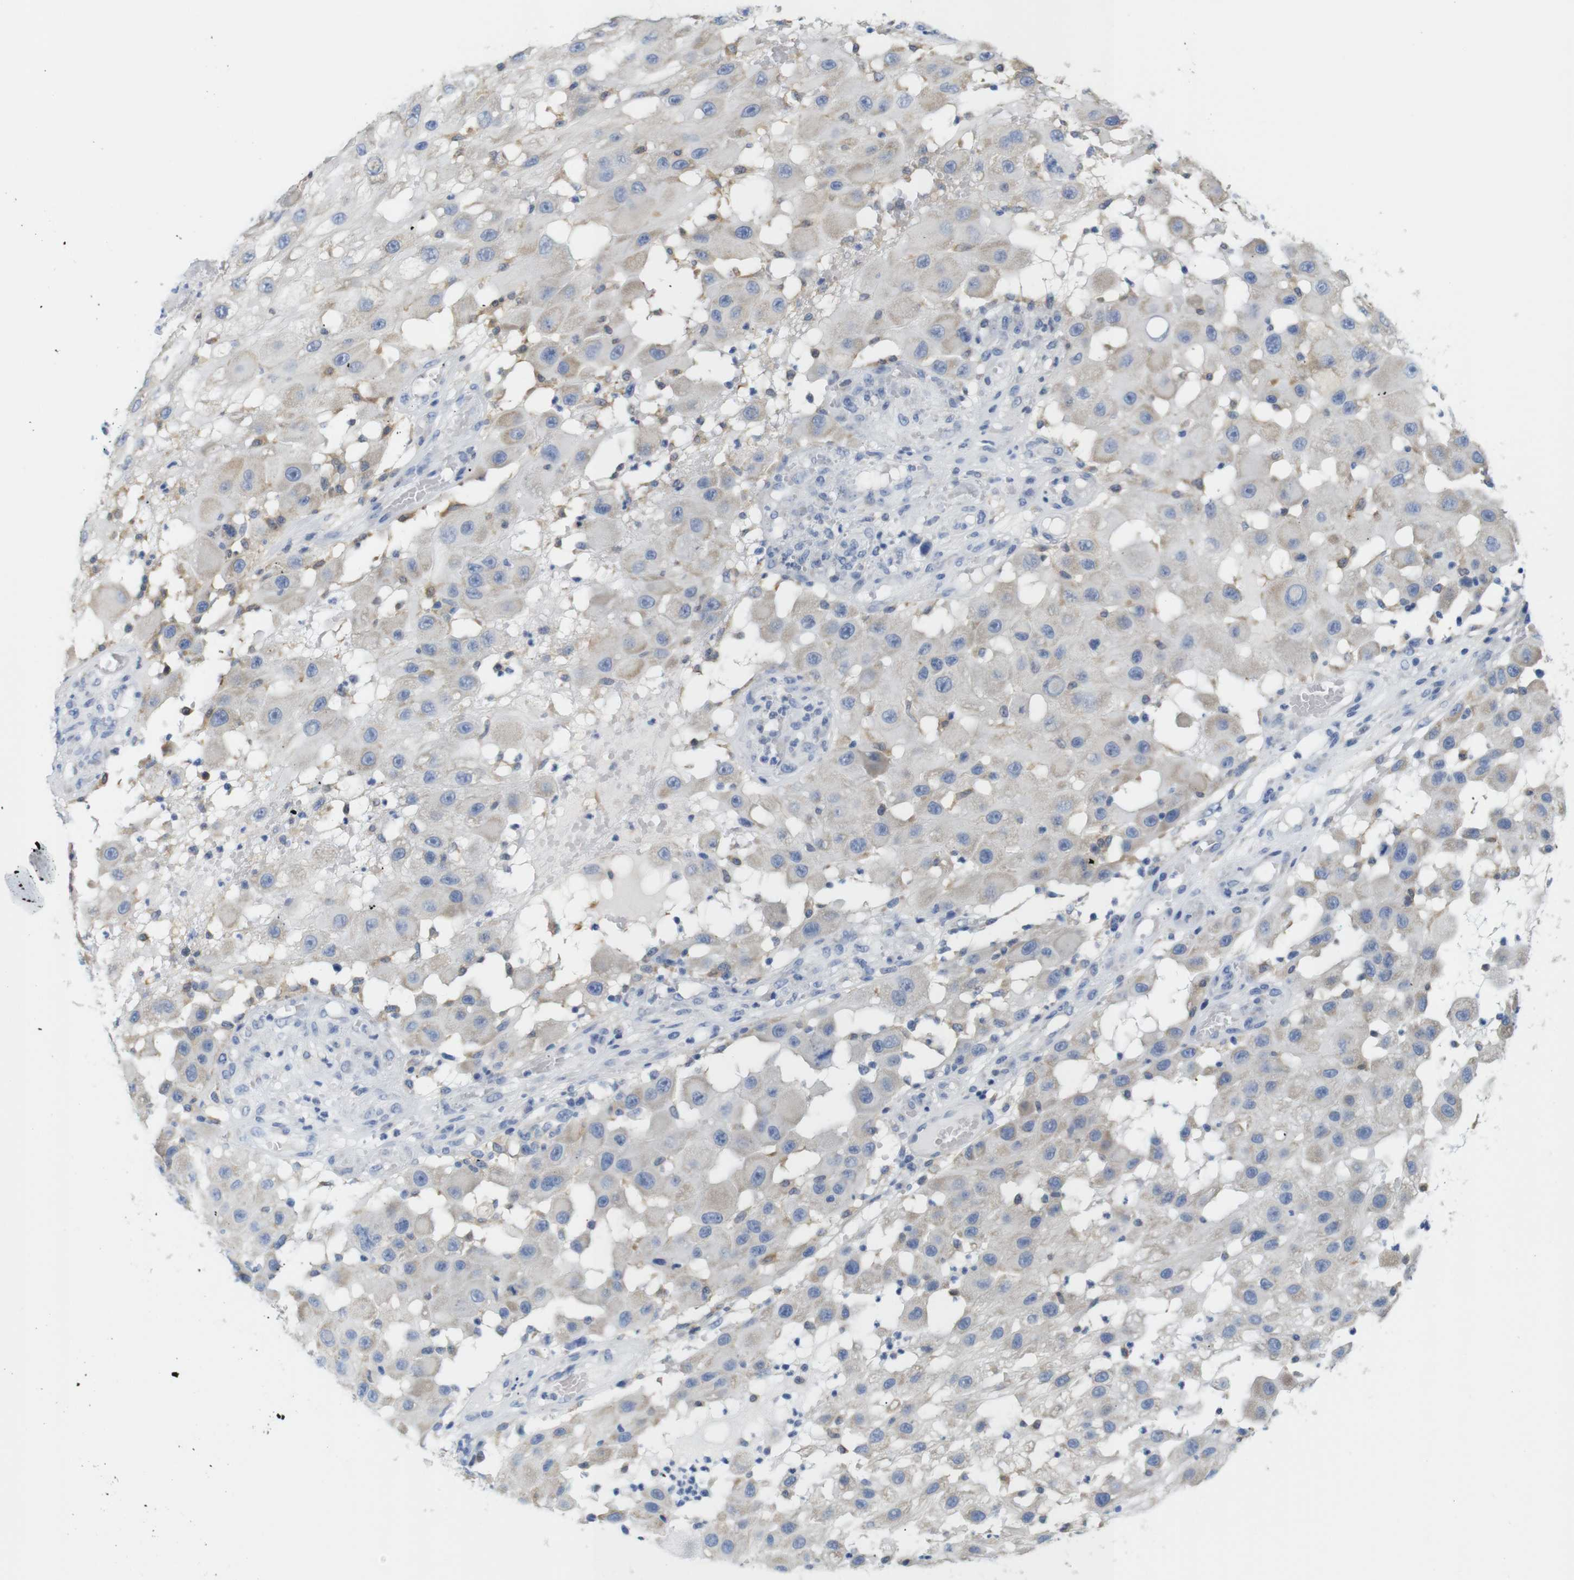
{"staining": {"intensity": "negative", "quantity": "none", "location": "none"}, "tissue": "melanoma", "cell_type": "Tumor cells", "image_type": "cancer", "snomed": [{"axis": "morphology", "description": "Malignant melanoma, NOS"}, {"axis": "topography", "description": "Skin"}], "caption": "The photomicrograph displays no significant expression in tumor cells of melanoma.", "gene": "NEBL", "patient": {"sex": "female", "age": 81}}